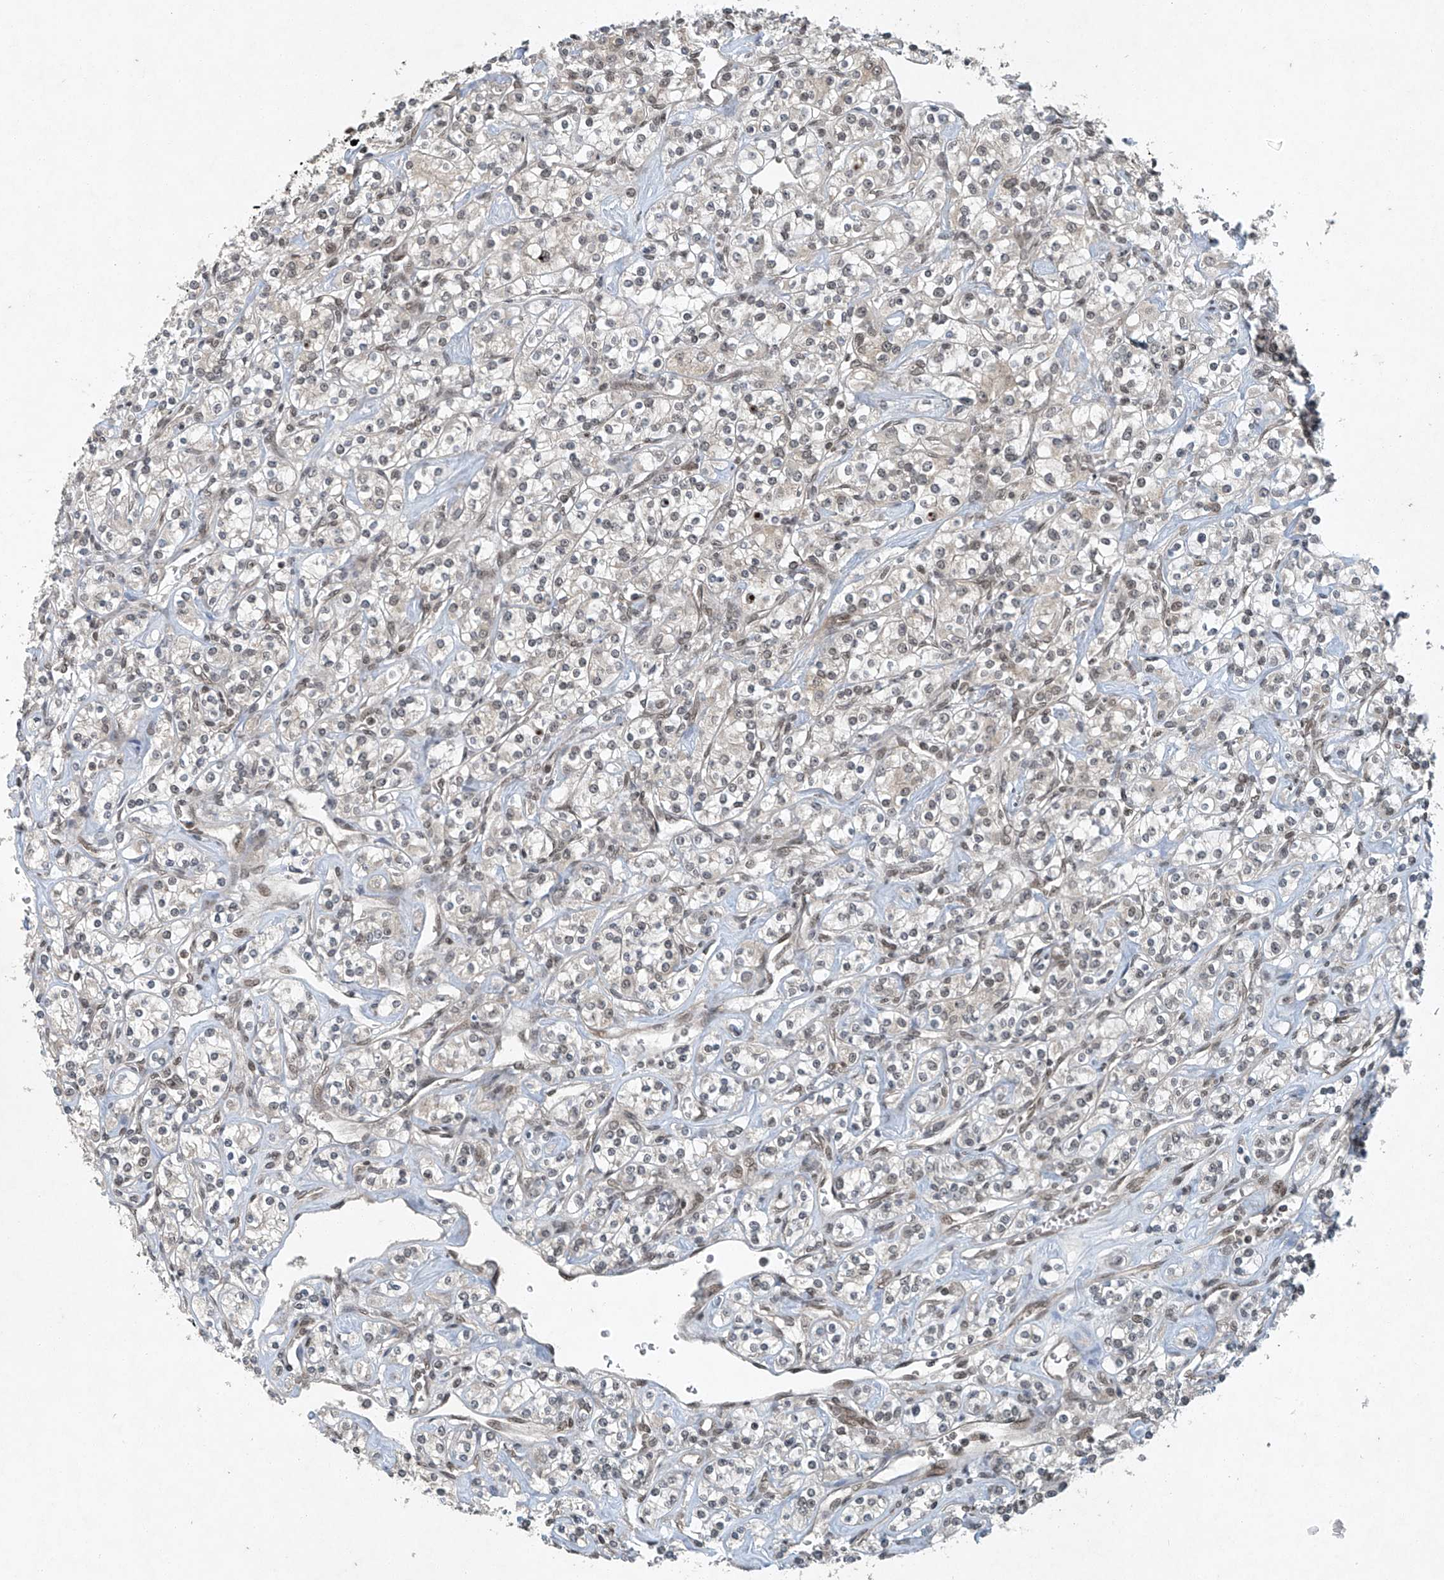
{"staining": {"intensity": "weak", "quantity": "<25%", "location": "nuclear"}, "tissue": "renal cancer", "cell_type": "Tumor cells", "image_type": "cancer", "snomed": [{"axis": "morphology", "description": "Adenocarcinoma, NOS"}, {"axis": "topography", "description": "Kidney"}], "caption": "Immunohistochemistry photomicrograph of neoplastic tissue: renal cancer (adenocarcinoma) stained with DAB reveals no significant protein staining in tumor cells.", "gene": "TAF8", "patient": {"sex": "male", "age": 77}}